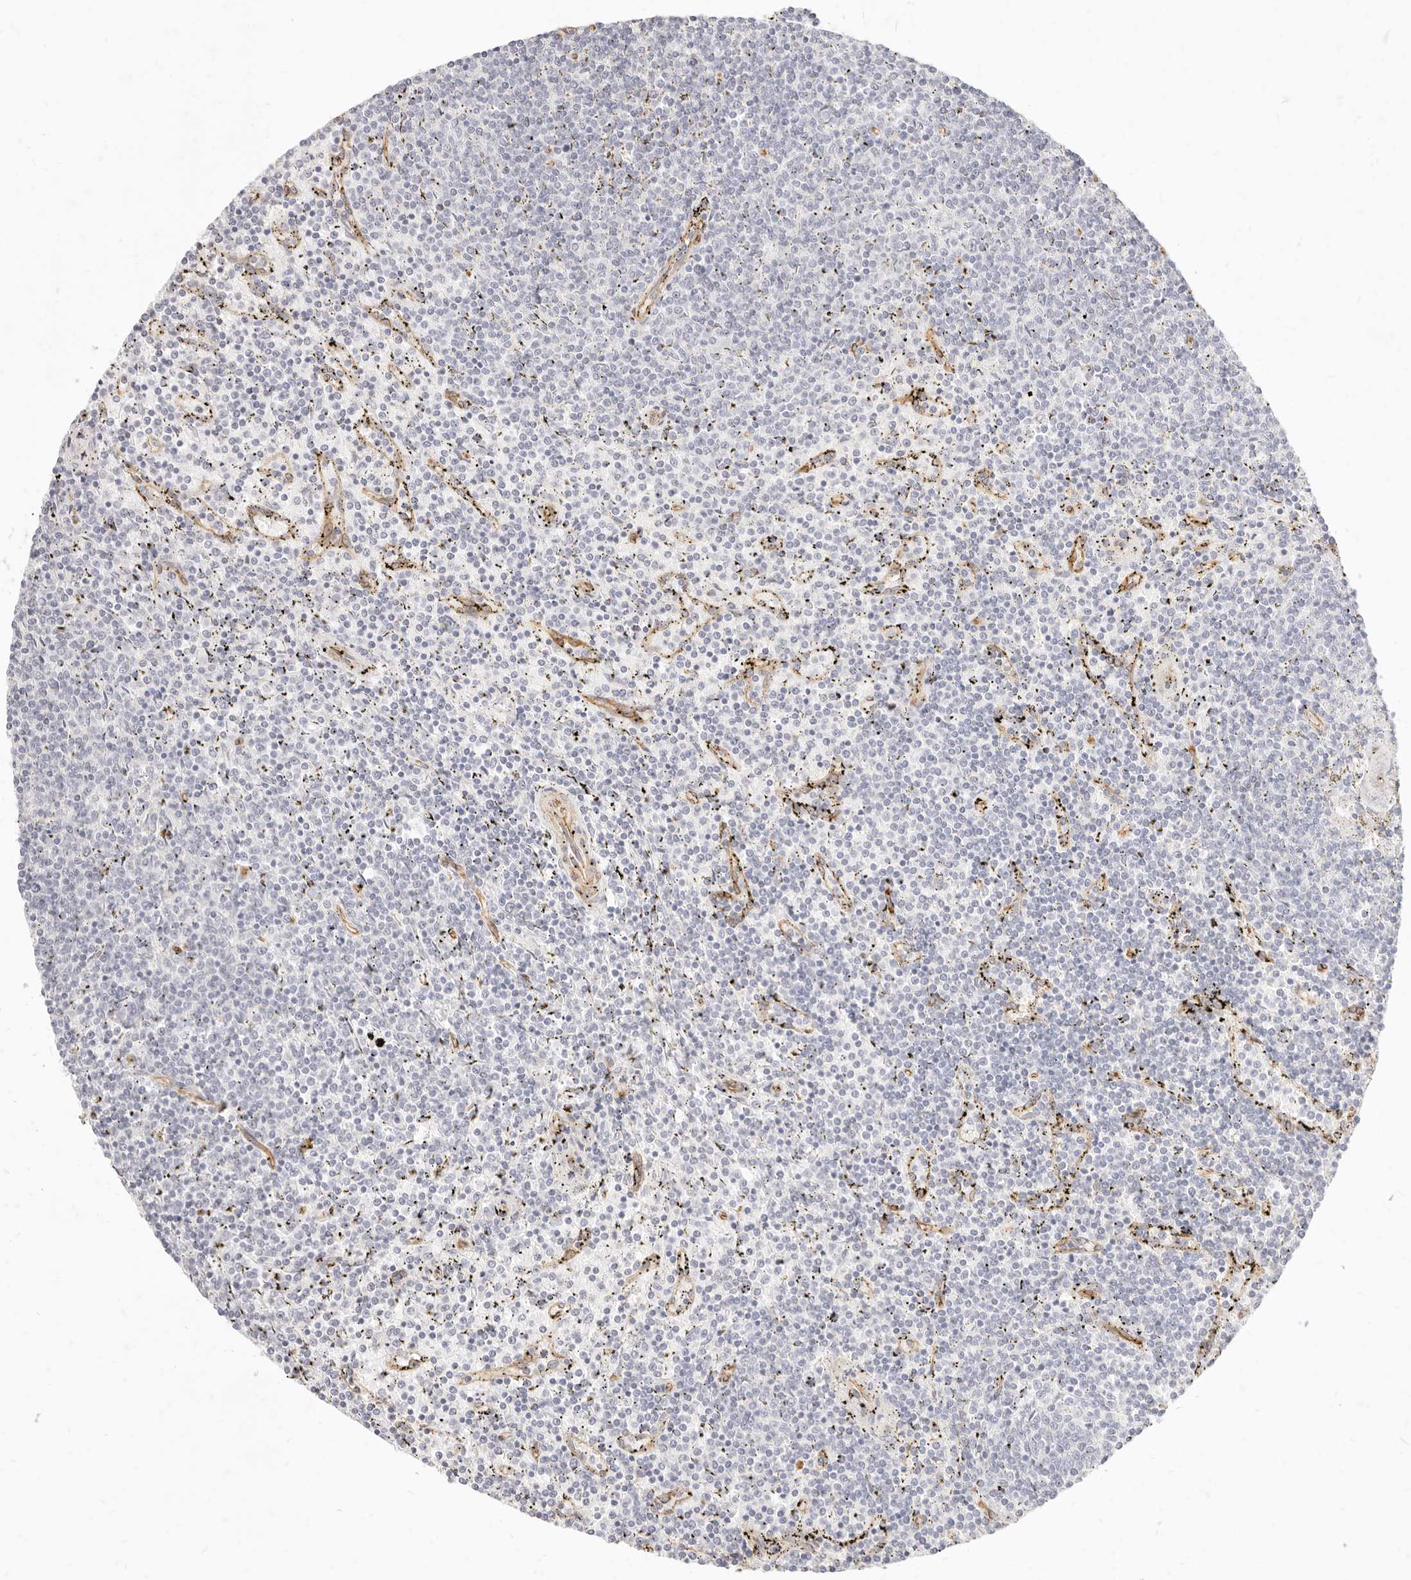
{"staining": {"intensity": "negative", "quantity": "none", "location": "none"}, "tissue": "lymphoma", "cell_type": "Tumor cells", "image_type": "cancer", "snomed": [{"axis": "morphology", "description": "Malignant lymphoma, non-Hodgkin's type, Low grade"}, {"axis": "topography", "description": "Spleen"}], "caption": "Tumor cells are negative for brown protein staining in malignant lymphoma, non-Hodgkin's type (low-grade).", "gene": "NUS1", "patient": {"sex": "female", "age": 50}}